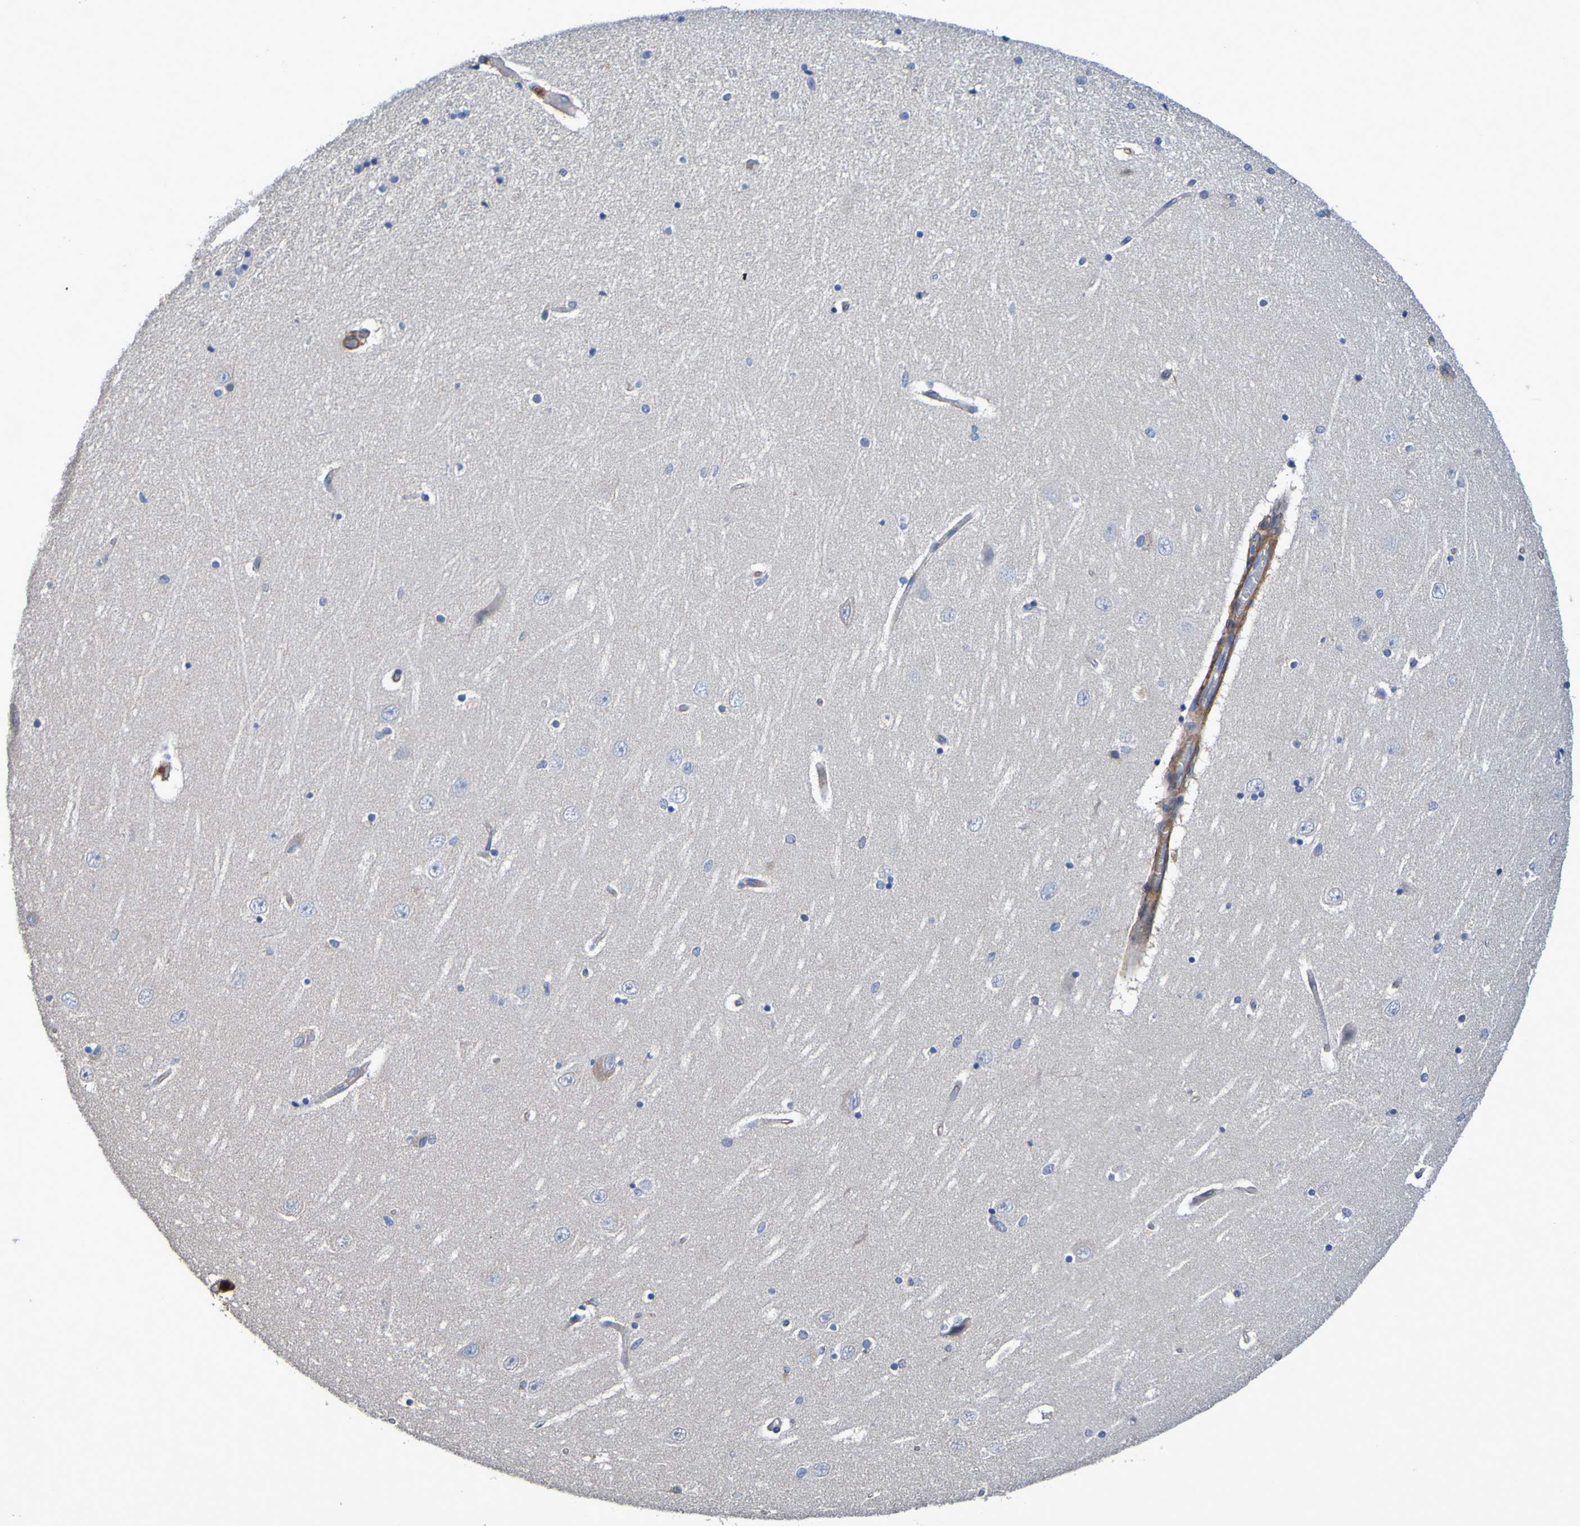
{"staining": {"intensity": "negative", "quantity": "none", "location": "none"}, "tissue": "hippocampus", "cell_type": "Glial cells", "image_type": "normal", "snomed": [{"axis": "morphology", "description": "Normal tissue, NOS"}, {"axis": "topography", "description": "Hippocampus"}], "caption": "Human hippocampus stained for a protein using immunohistochemistry demonstrates no expression in glial cells.", "gene": "SRPRB", "patient": {"sex": "female", "age": 54}}